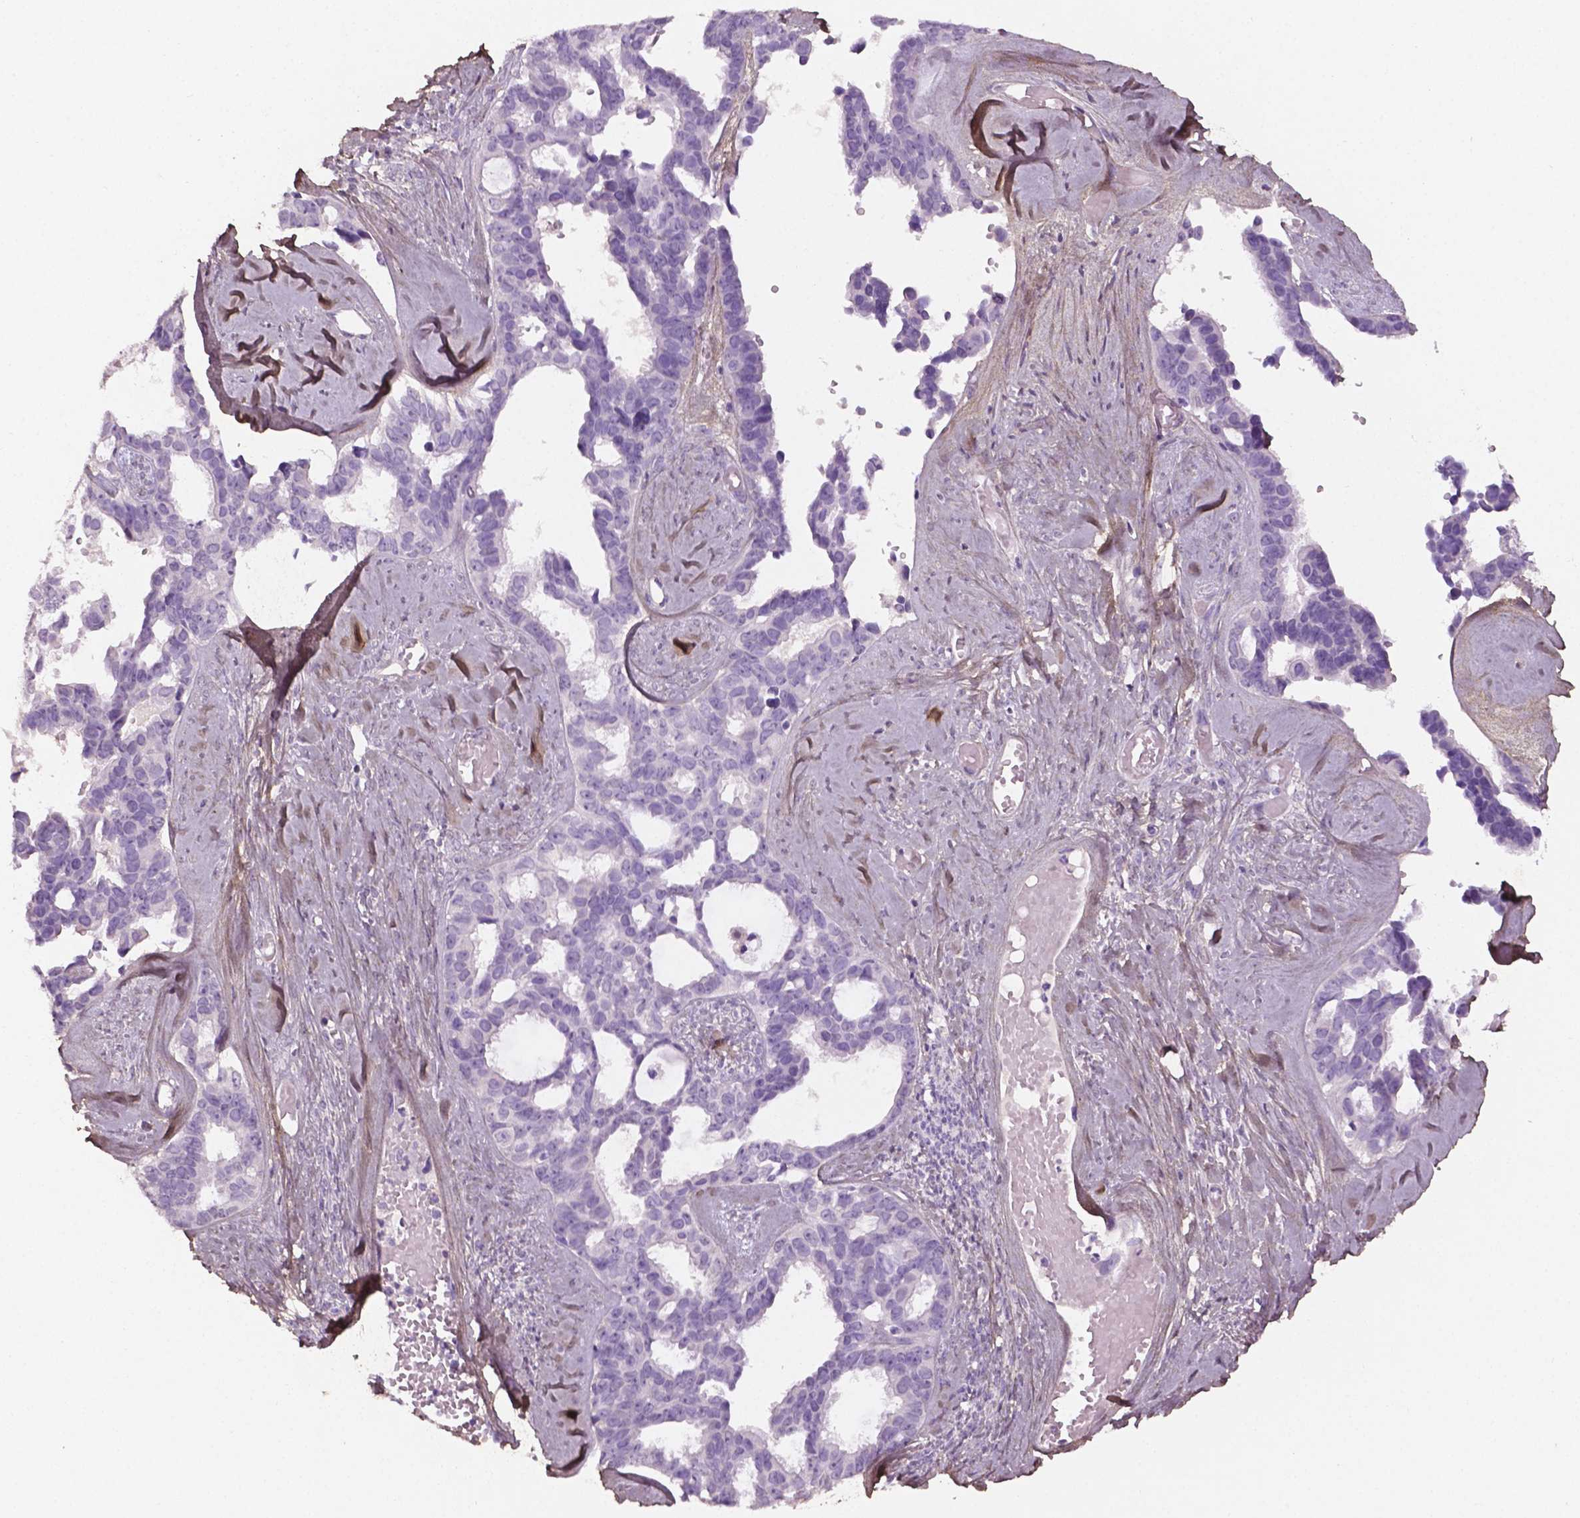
{"staining": {"intensity": "negative", "quantity": "none", "location": "none"}, "tissue": "ovarian cancer", "cell_type": "Tumor cells", "image_type": "cancer", "snomed": [{"axis": "morphology", "description": "Cystadenocarcinoma, serous, NOS"}, {"axis": "topography", "description": "Ovary"}], "caption": "There is no significant expression in tumor cells of serous cystadenocarcinoma (ovarian). (Immunohistochemistry, brightfield microscopy, high magnification).", "gene": "DLG2", "patient": {"sex": "female", "age": 69}}